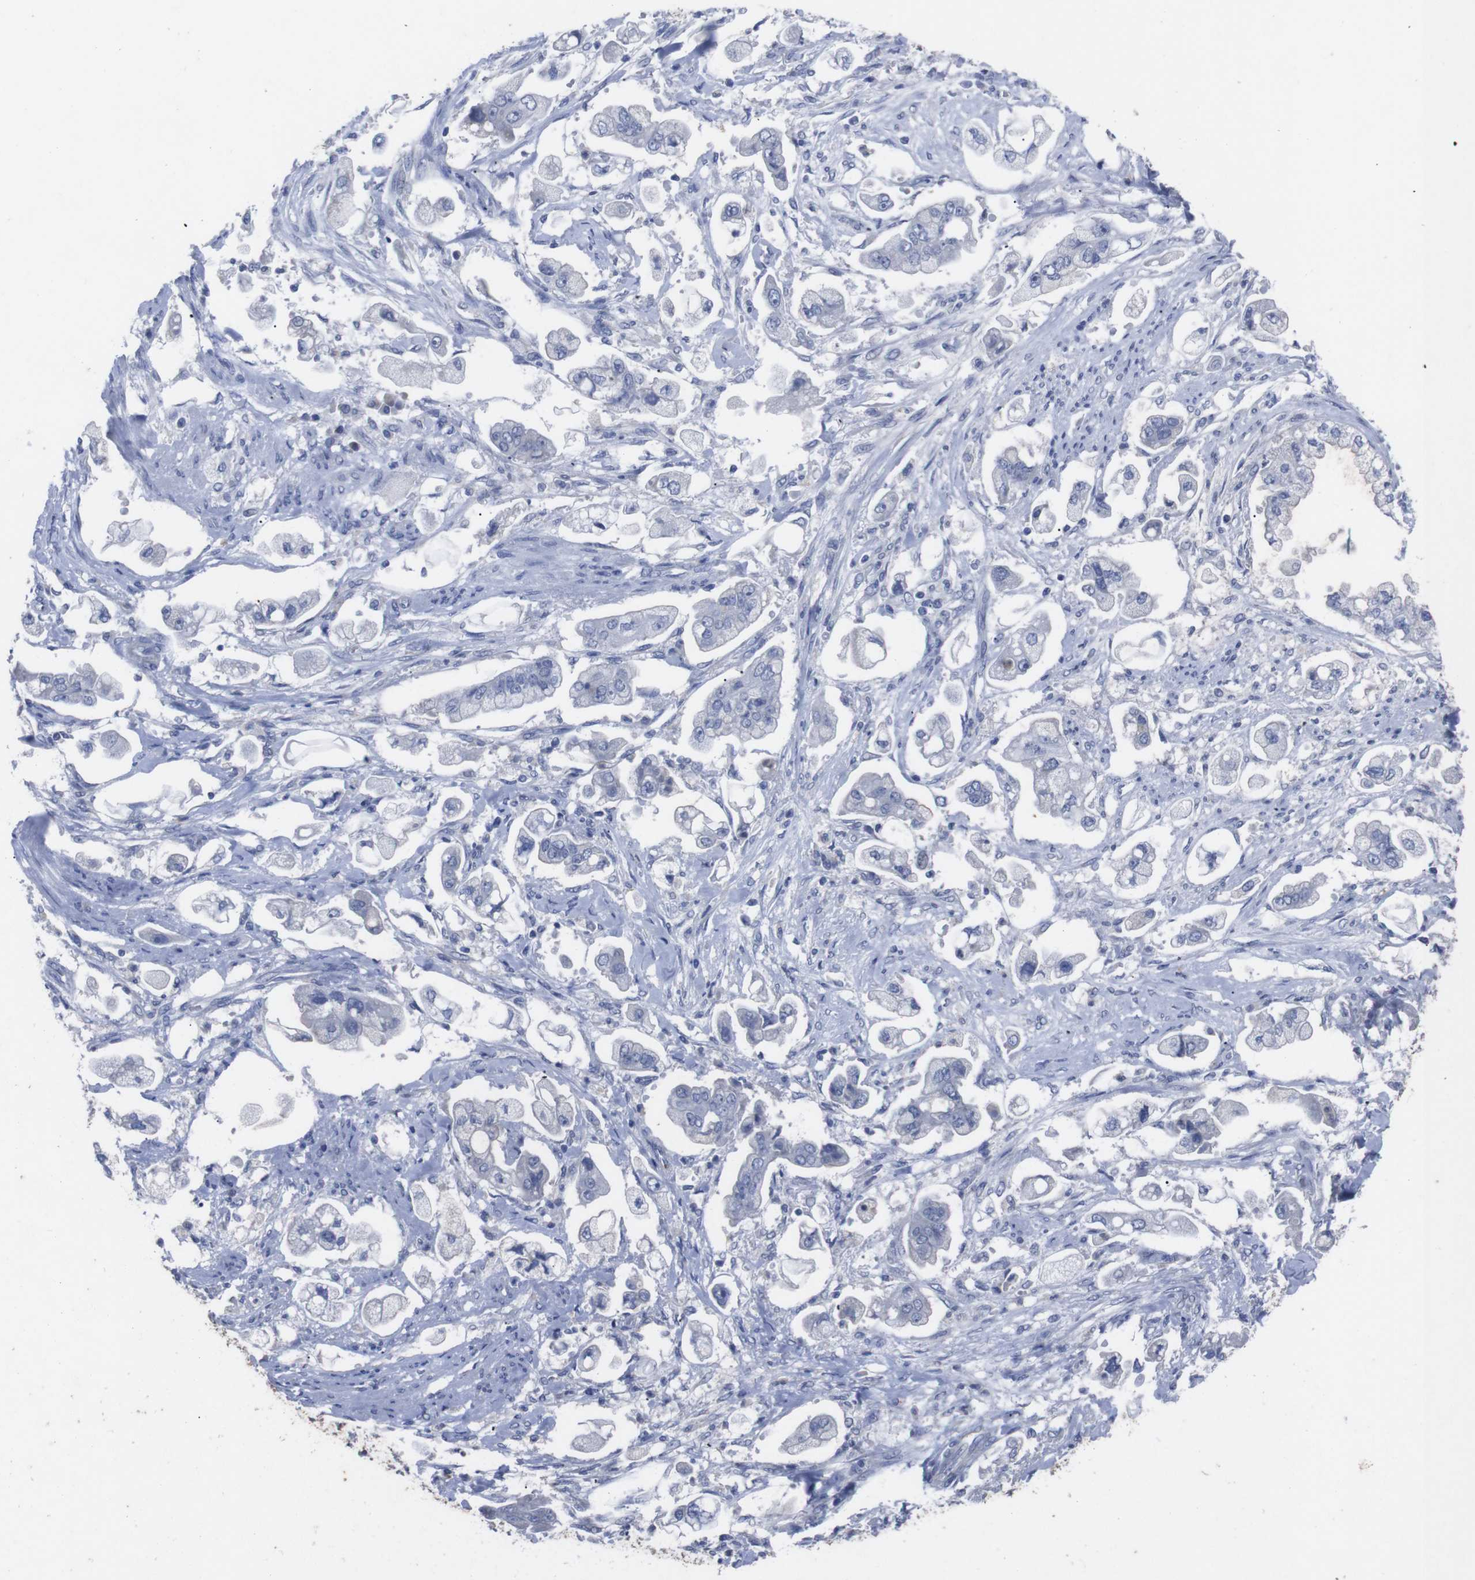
{"staining": {"intensity": "negative", "quantity": "none", "location": "none"}, "tissue": "stomach cancer", "cell_type": "Tumor cells", "image_type": "cancer", "snomed": [{"axis": "morphology", "description": "Adenocarcinoma, NOS"}, {"axis": "topography", "description": "Stomach"}], "caption": "Protein analysis of adenocarcinoma (stomach) demonstrates no significant expression in tumor cells.", "gene": "GJB2", "patient": {"sex": "male", "age": 62}}